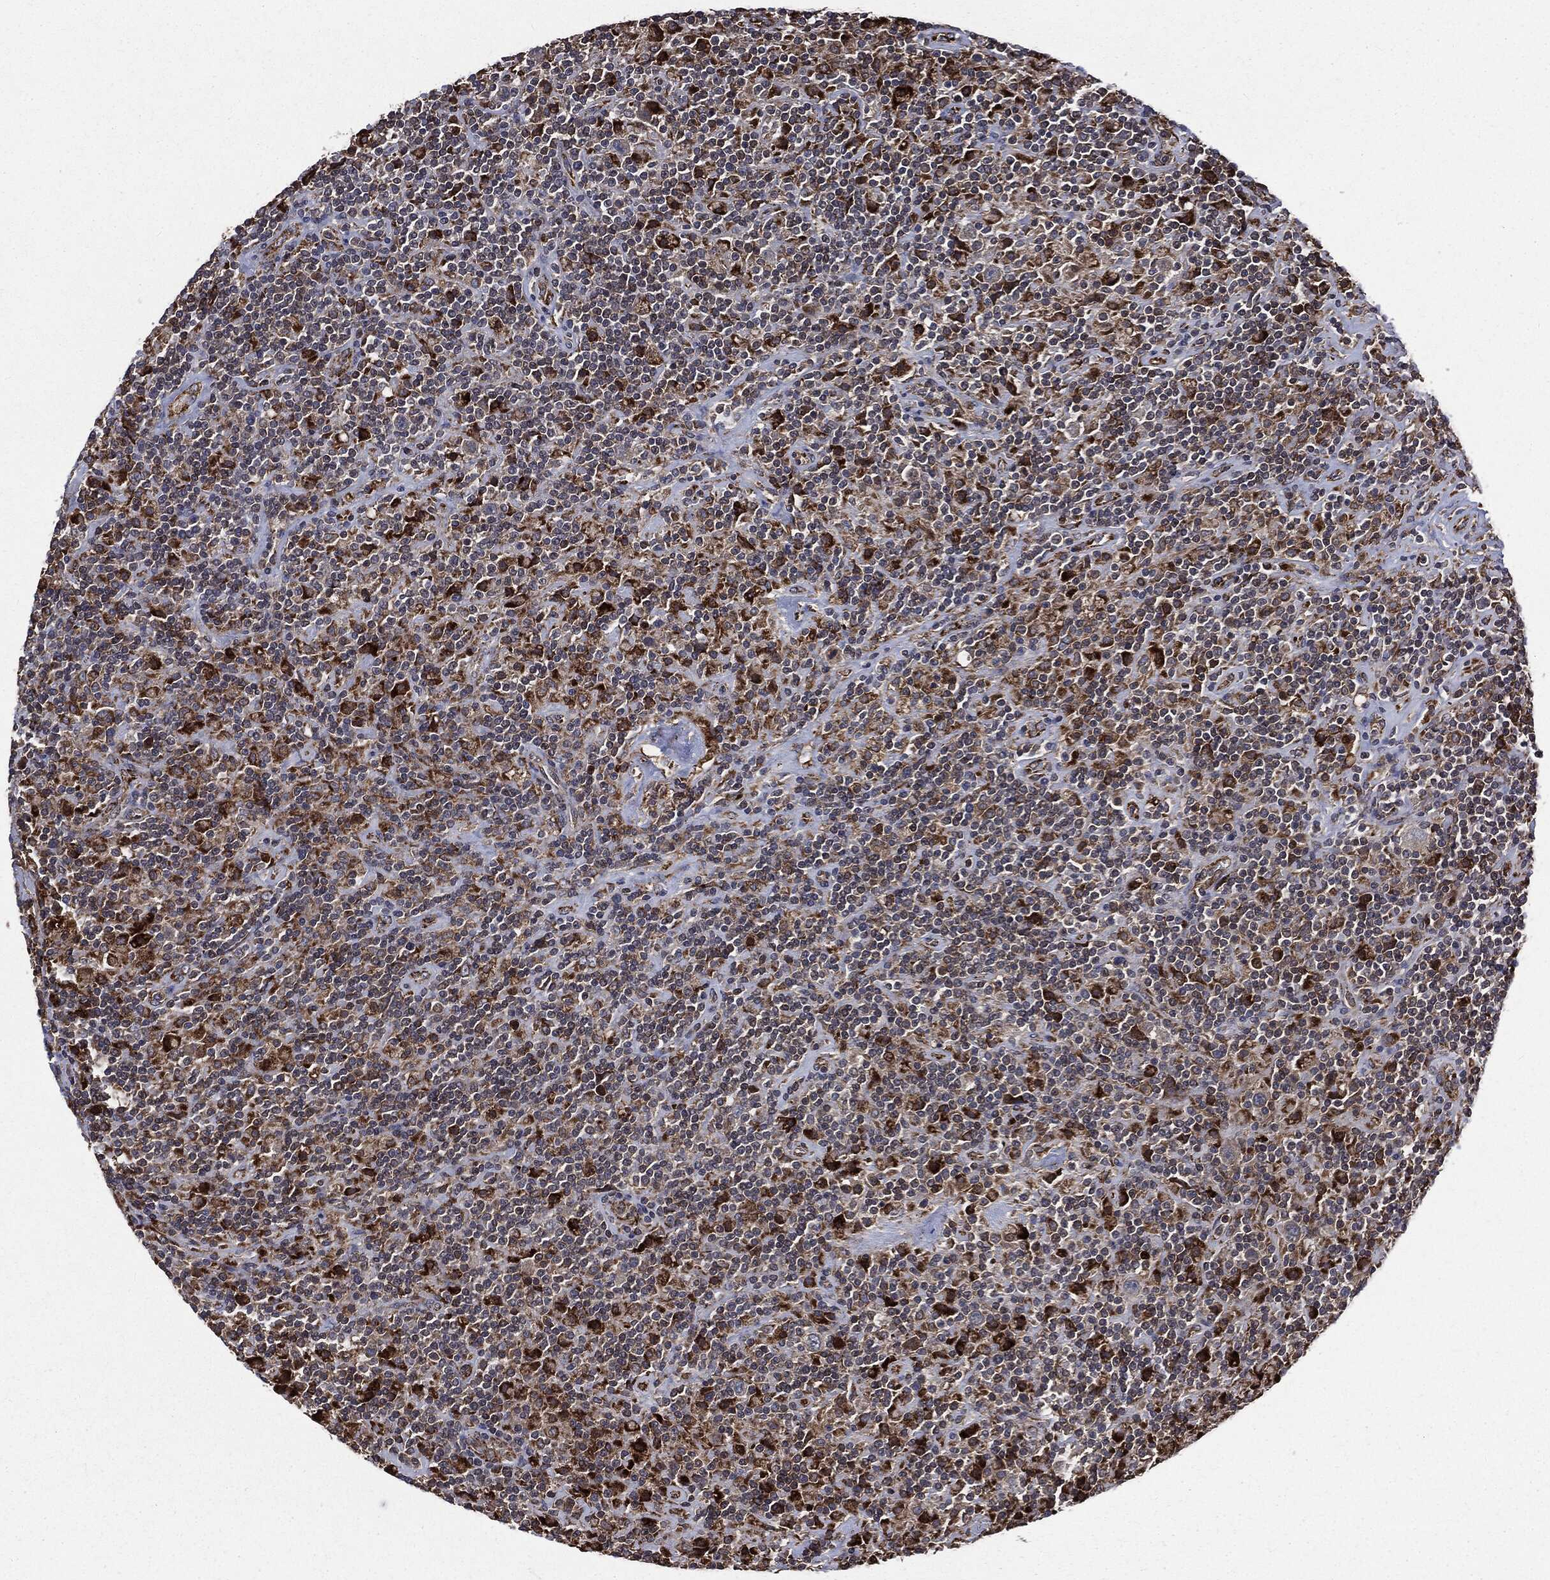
{"staining": {"intensity": "strong", "quantity": "25%-75%", "location": "cytoplasmic/membranous"}, "tissue": "lymphoma", "cell_type": "Tumor cells", "image_type": "cancer", "snomed": [{"axis": "morphology", "description": "Hodgkin's disease, NOS"}, {"axis": "topography", "description": "Lymph node"}], "caption": "Hodgkin's disease was stained to show a protein in brown. There is high levels of strong cytoplasmic/membranous expression in approximately 25%-75% of tumor cells. Ihc stains the protein in brown and the nuclei are stained blue.", "gene": "PLOD3", "patient": {"sex": "male", "age": 70}}